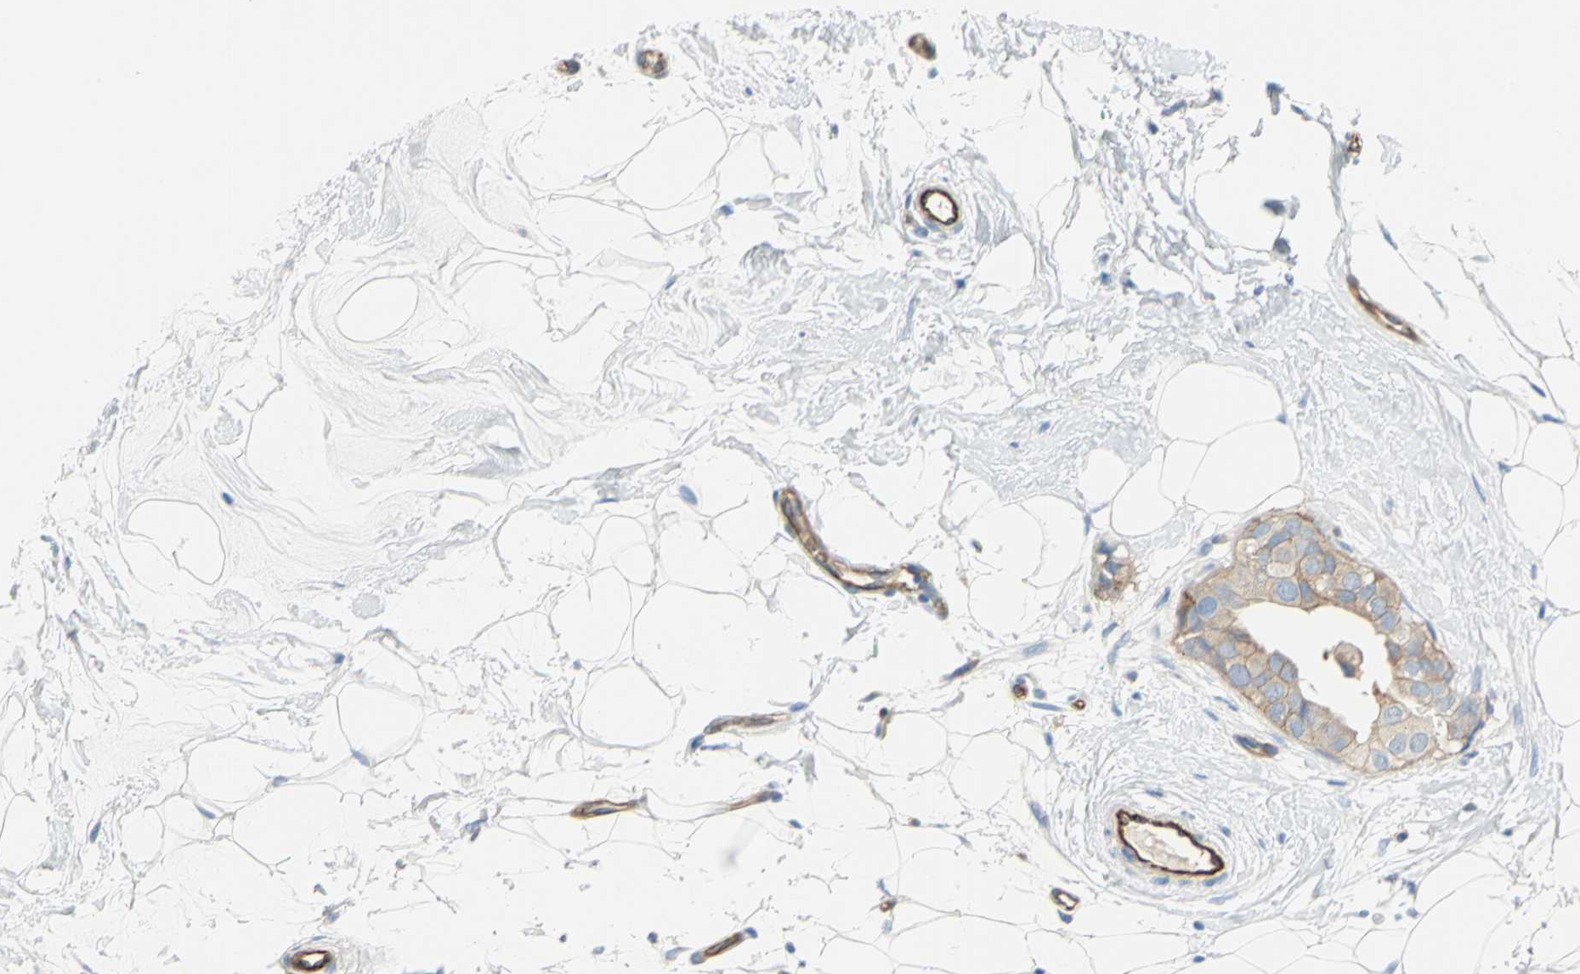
{"staining": {"intensity": "moderate", "quantity": ">75%", "location": "cytoplasmic/membranous"}, "tissue": "breast cancer", "cell_type": "Tumor cells", "image_type": "cancer", "snomed": [{"axis": "morphology", "description": "Duct carcinoma"}, {"axis": "topography", "description": "Breast"}], "caption": "Immunohistochemistry histopathology image of neoplastic tissue: intraductal carcinoma (breast) stained using IHC demonstrates medium levels of moderate protein expression localized specifically in the cytoplasmic/membranous of tumor cells, appearing as a cytoplasmic/membranous brown color.", "gene": "FLNB", "patient": {"sex": "female", "age": 40}}